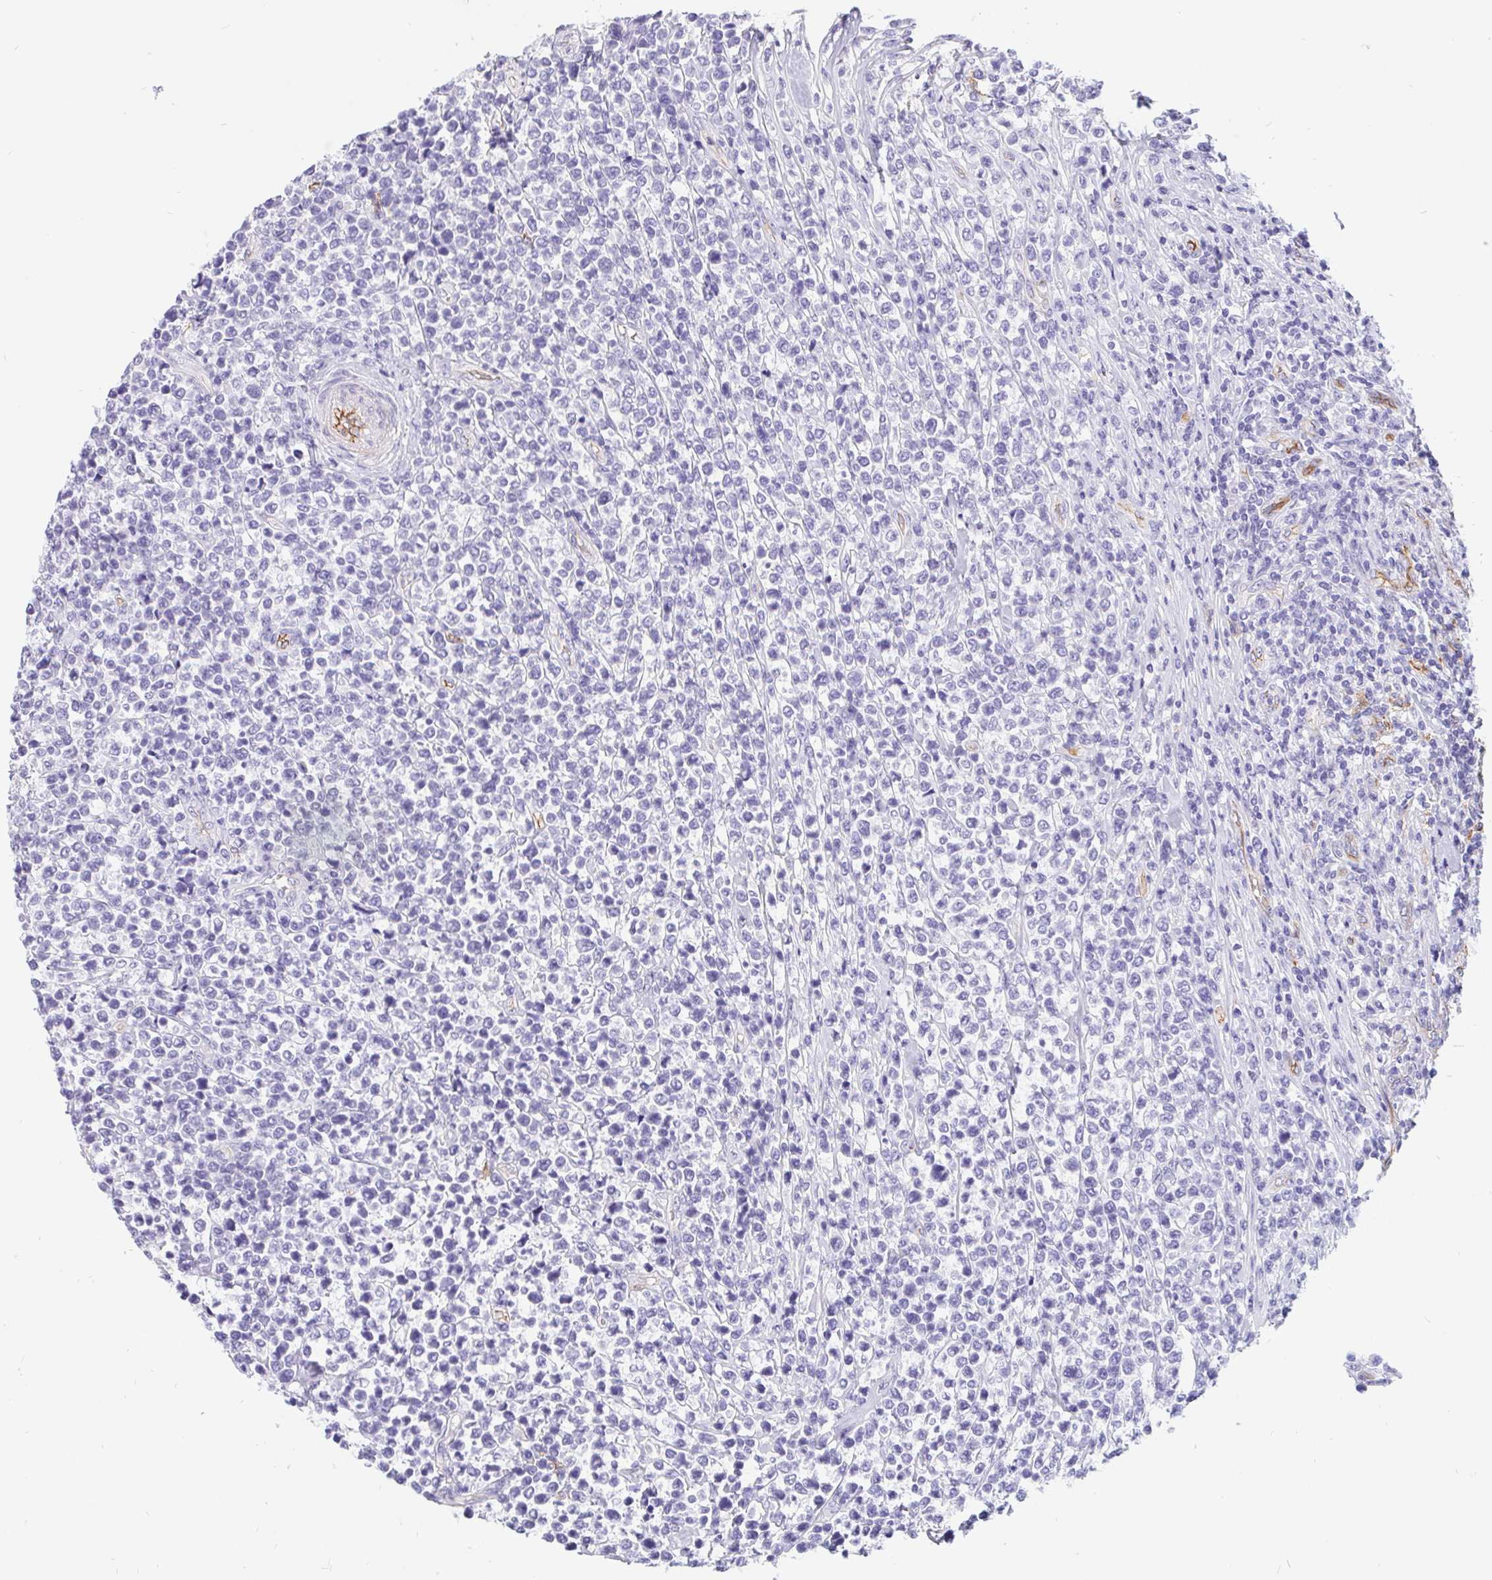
{"staining": {"intensity": "negative", "quantity": "none", "location": "none"}, "tissue": "lymphoma", "cell_type": "Tumor cells", "image_type": "cancer", "snomed": [{"axis": "morphology", "description": "Malignant lymphoma, non-Hodgkin's type, High grade"}, {"axis": "topography", "description": "Soft tissue"}], "caption": "Immunohistochemistry (IHC) image of neoplastic tissue: human malignant lymphoma, non-Hodgkin's type (high-grade) stained with DAB demonstrates no significant protein expression in tumor cells.", "gene": "LIMCH1", "patient": {"sex": "female", "age": 56}}